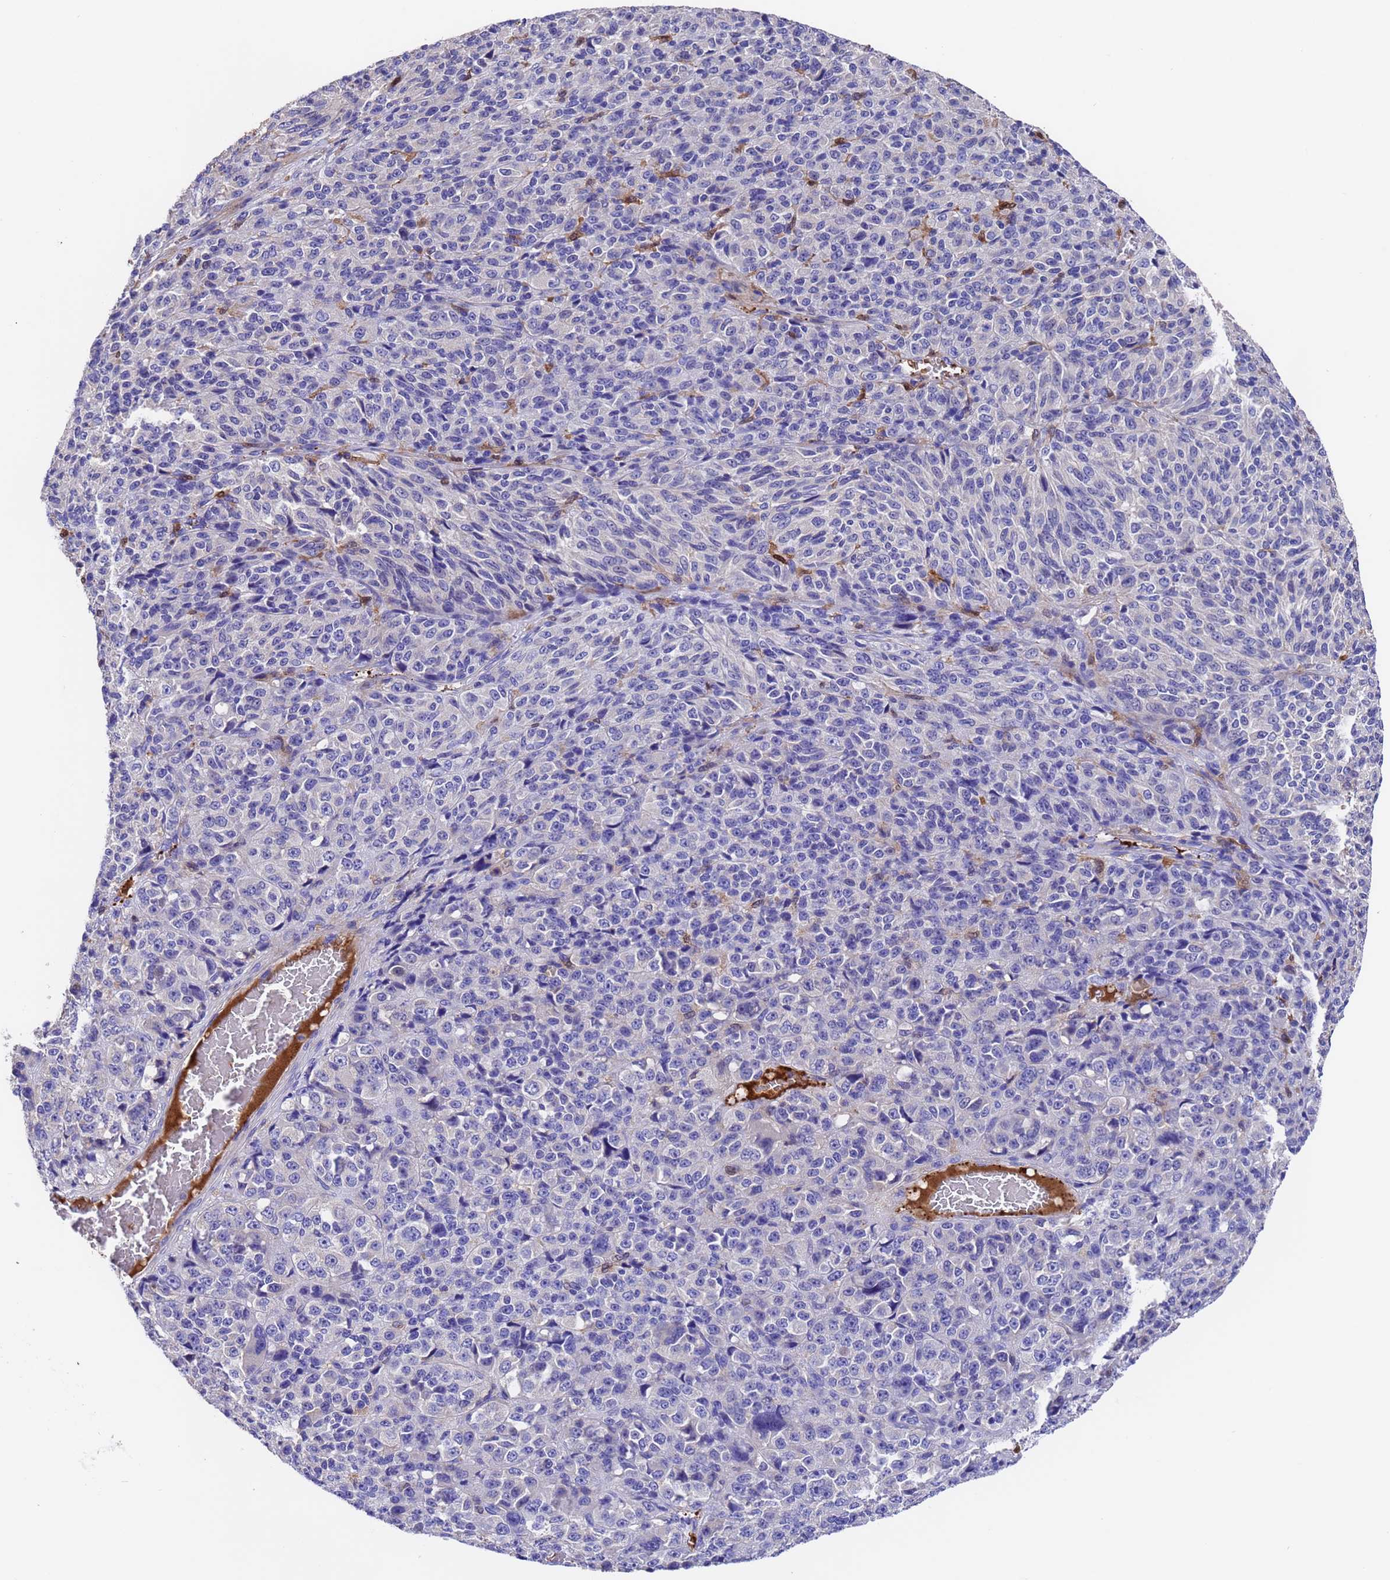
{"staining": {"intensity": "negative", "quantity": "none", "location": "none"}, "tissue": "melanoma", "cell_type": "Tumor cells", "image_type": "cancer", "snomed": [{"axis": "morphology", "description": "Malignant melanoma, Metastatic site"}, {"axis": "topography", "description": "Brain"}], "caption": "A high-resolution image shows IHC staining of malignant melanoma (metastatic site), which displays no significant expression in tumor cells.", "gene": "ELP6", "patient": {"sex": "female", "age": 56}}